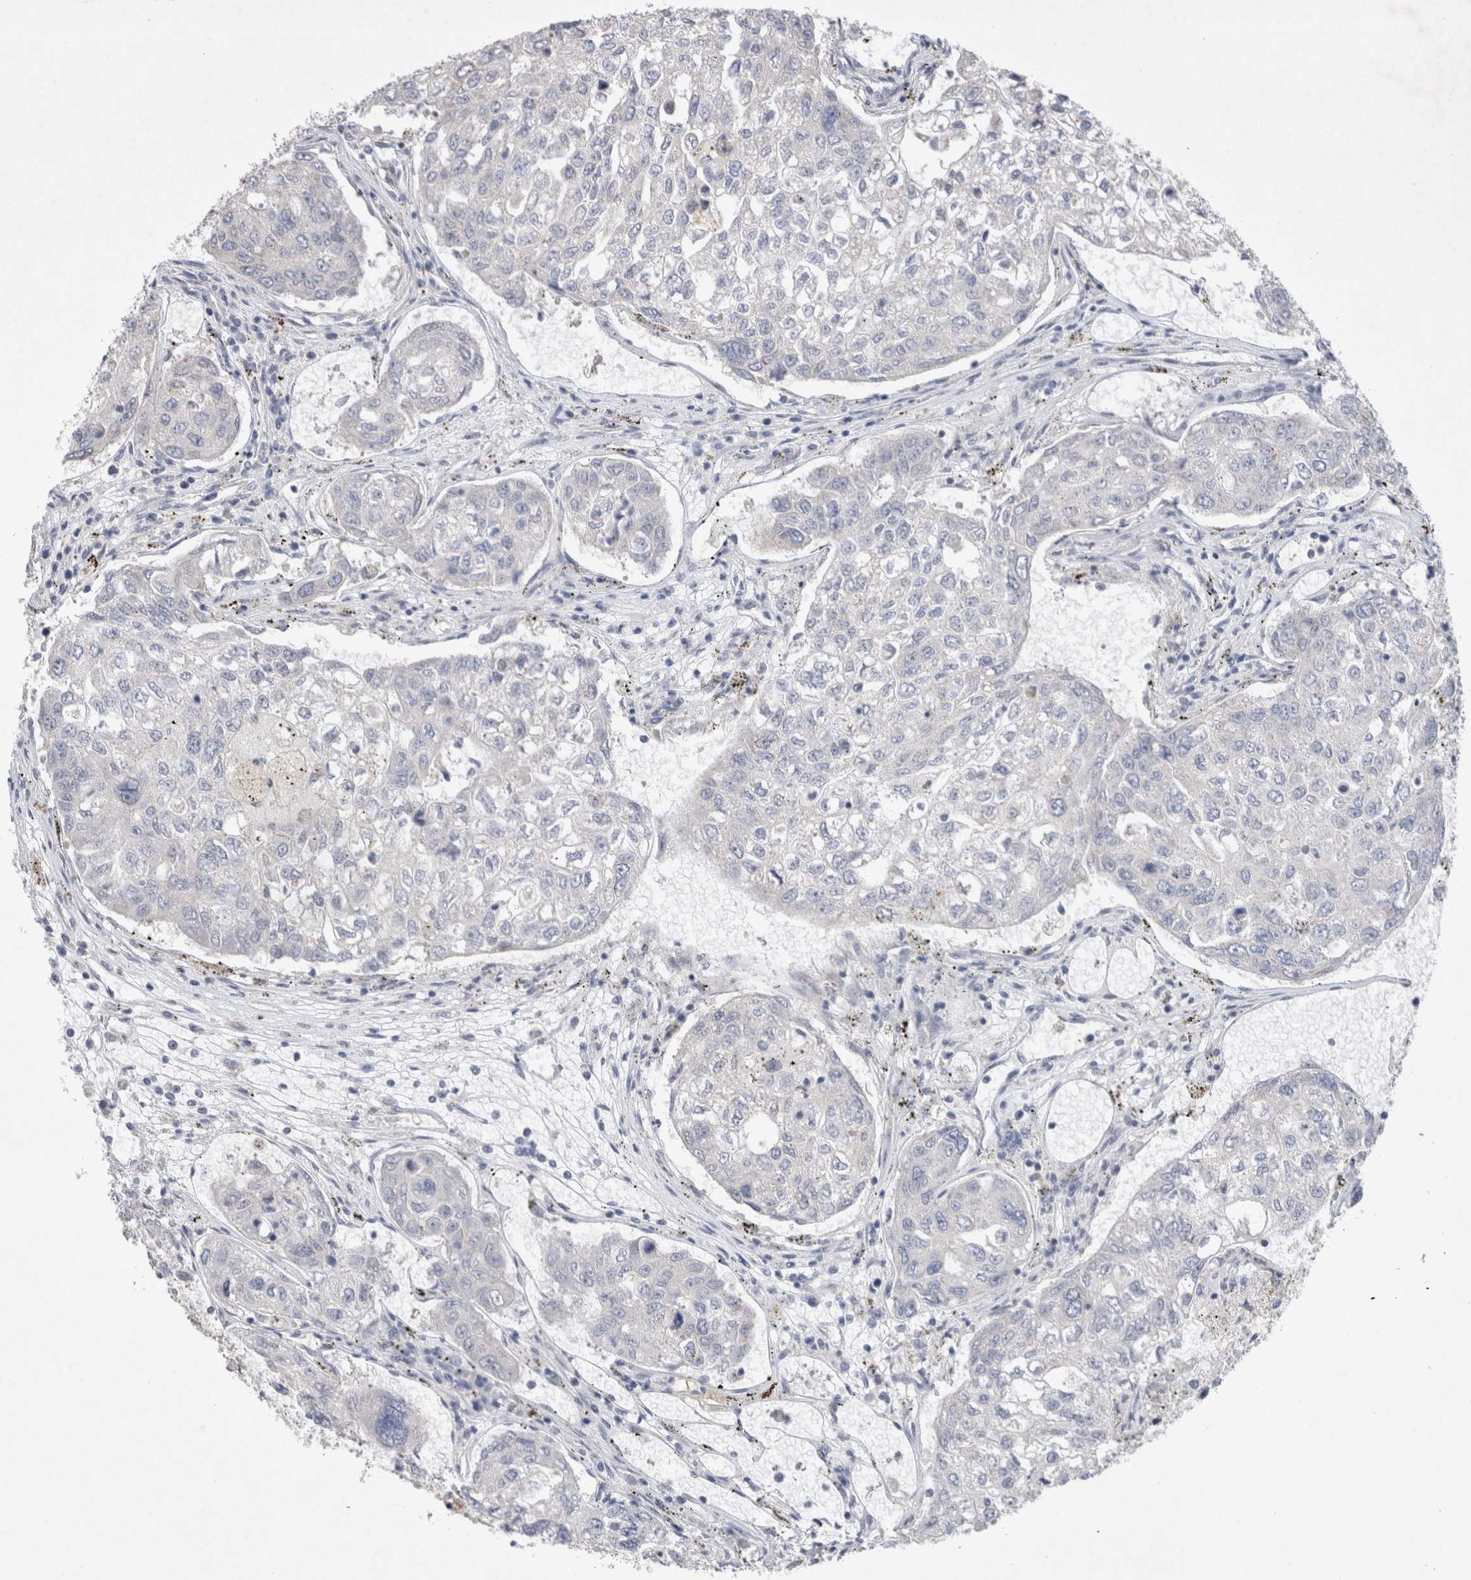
{"staining": {"intensity": "negative", "quantity": "none", "location": "none"}, "tissue": "urothelial cancer", "cell_type": "Tumor cells", "image_type": "cancer", "snomed": [{"axis": "morphology", "description": "Urothelial carcinoma, High grade"}, {"axis": "topography", "description": "Lymph node"}, {"axis": "topography", "description": "Urinary bladder"}], "caption": "A photomicrograph of human urothelial cancer is negative for staining in tumor cells.", "gene": "BICD2", "patient": {"sex": "male", "age": 51}}